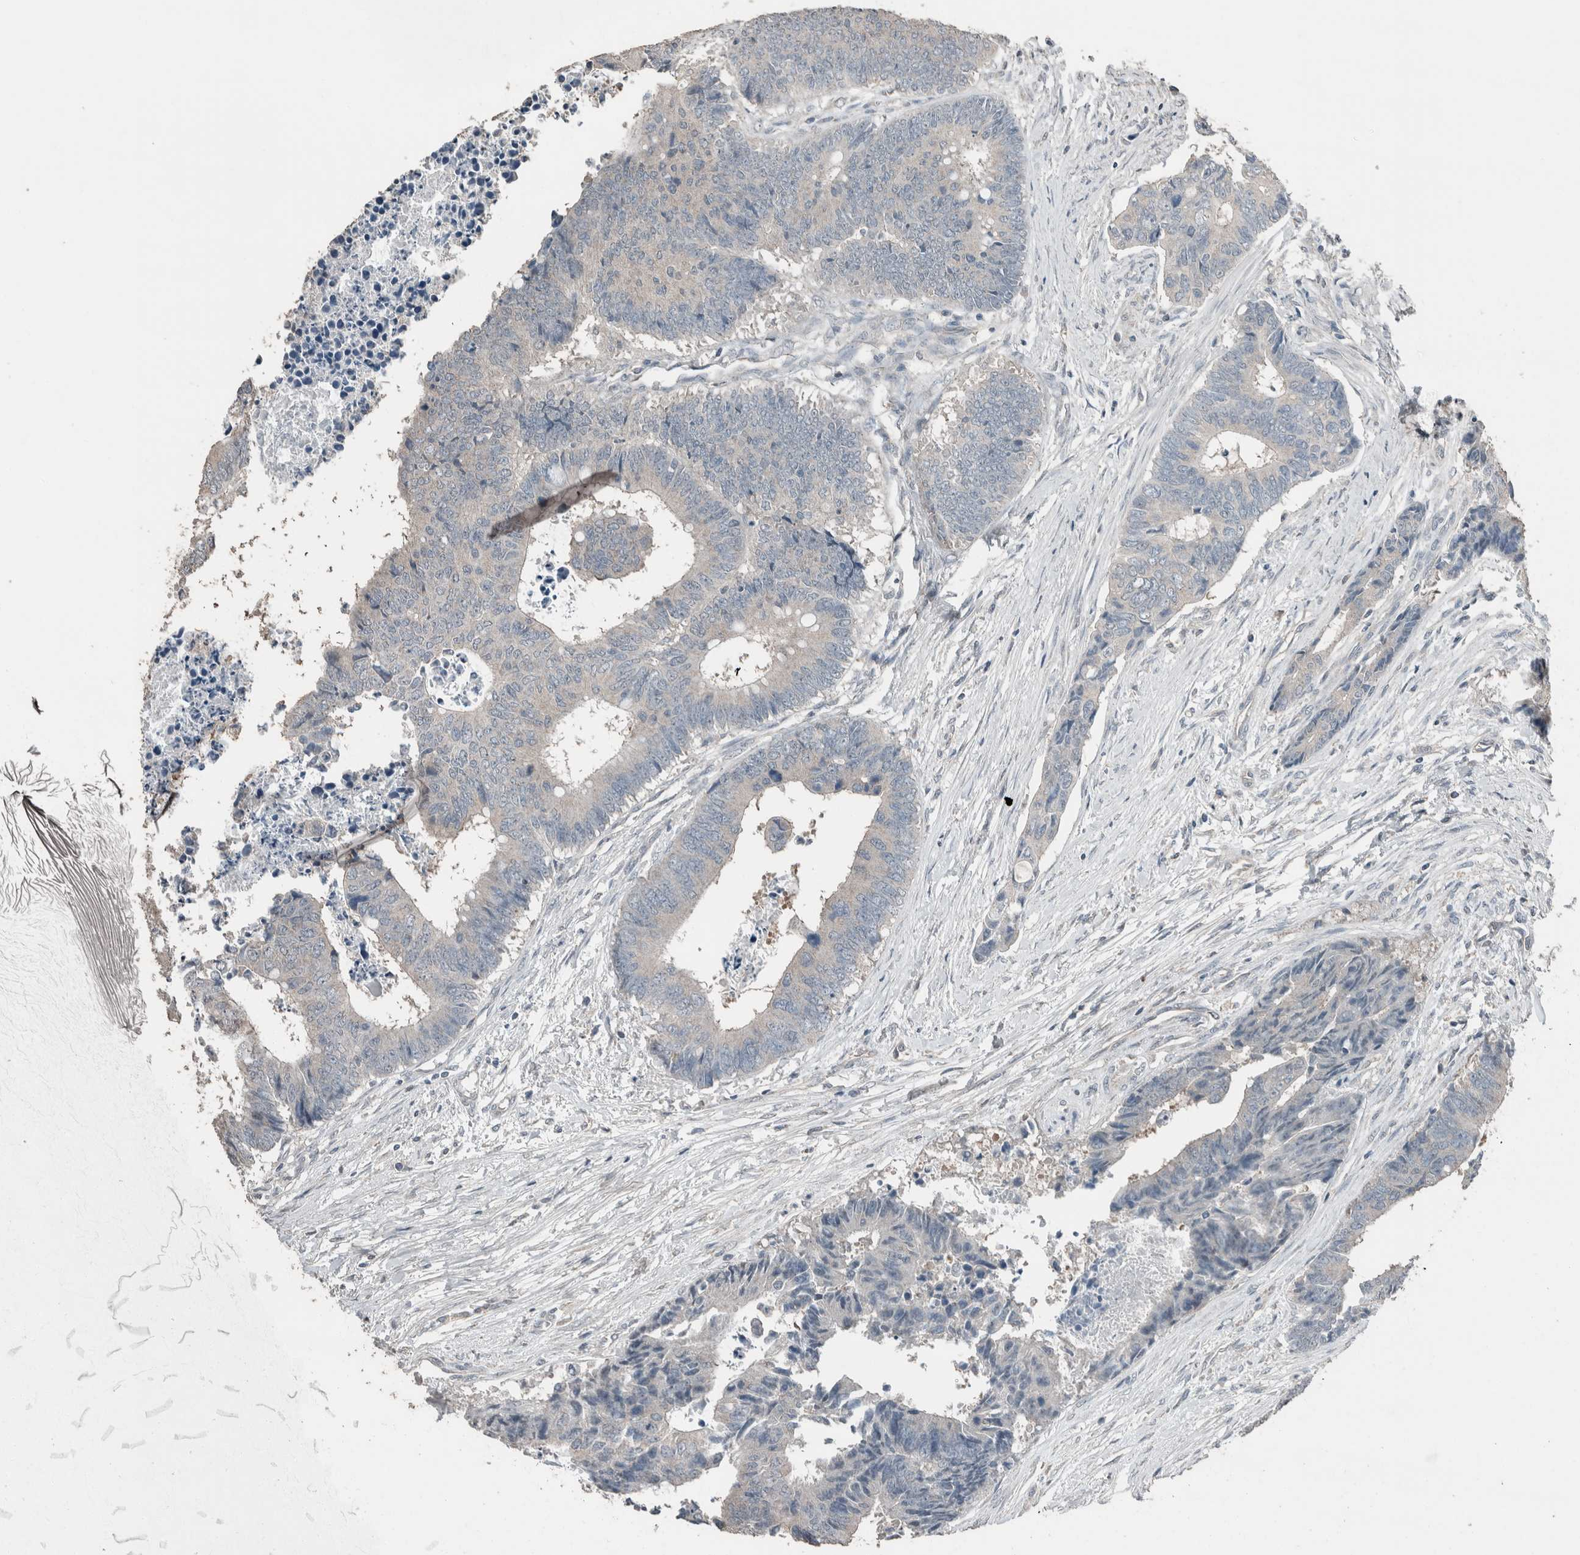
{"staining": {"intensity": "negative", "quantity": "none", "location": "none"}, "tissue": "colorectal cancer", "cell_type": "Tumor cells", "image_type": "cancer", "snomed": [{"axis": "morphology", "description": "Adenocarcinoma, NOS"}, {"axis": "topography", "description": "Rectum"}], "caption": "Adenocarcinoma (colorectal) was stained to show a protein in brown. There is no significant positivity in tumor cells.", "gene": "ACVR2B", "patient": {"sex": "male", "age": 84}}